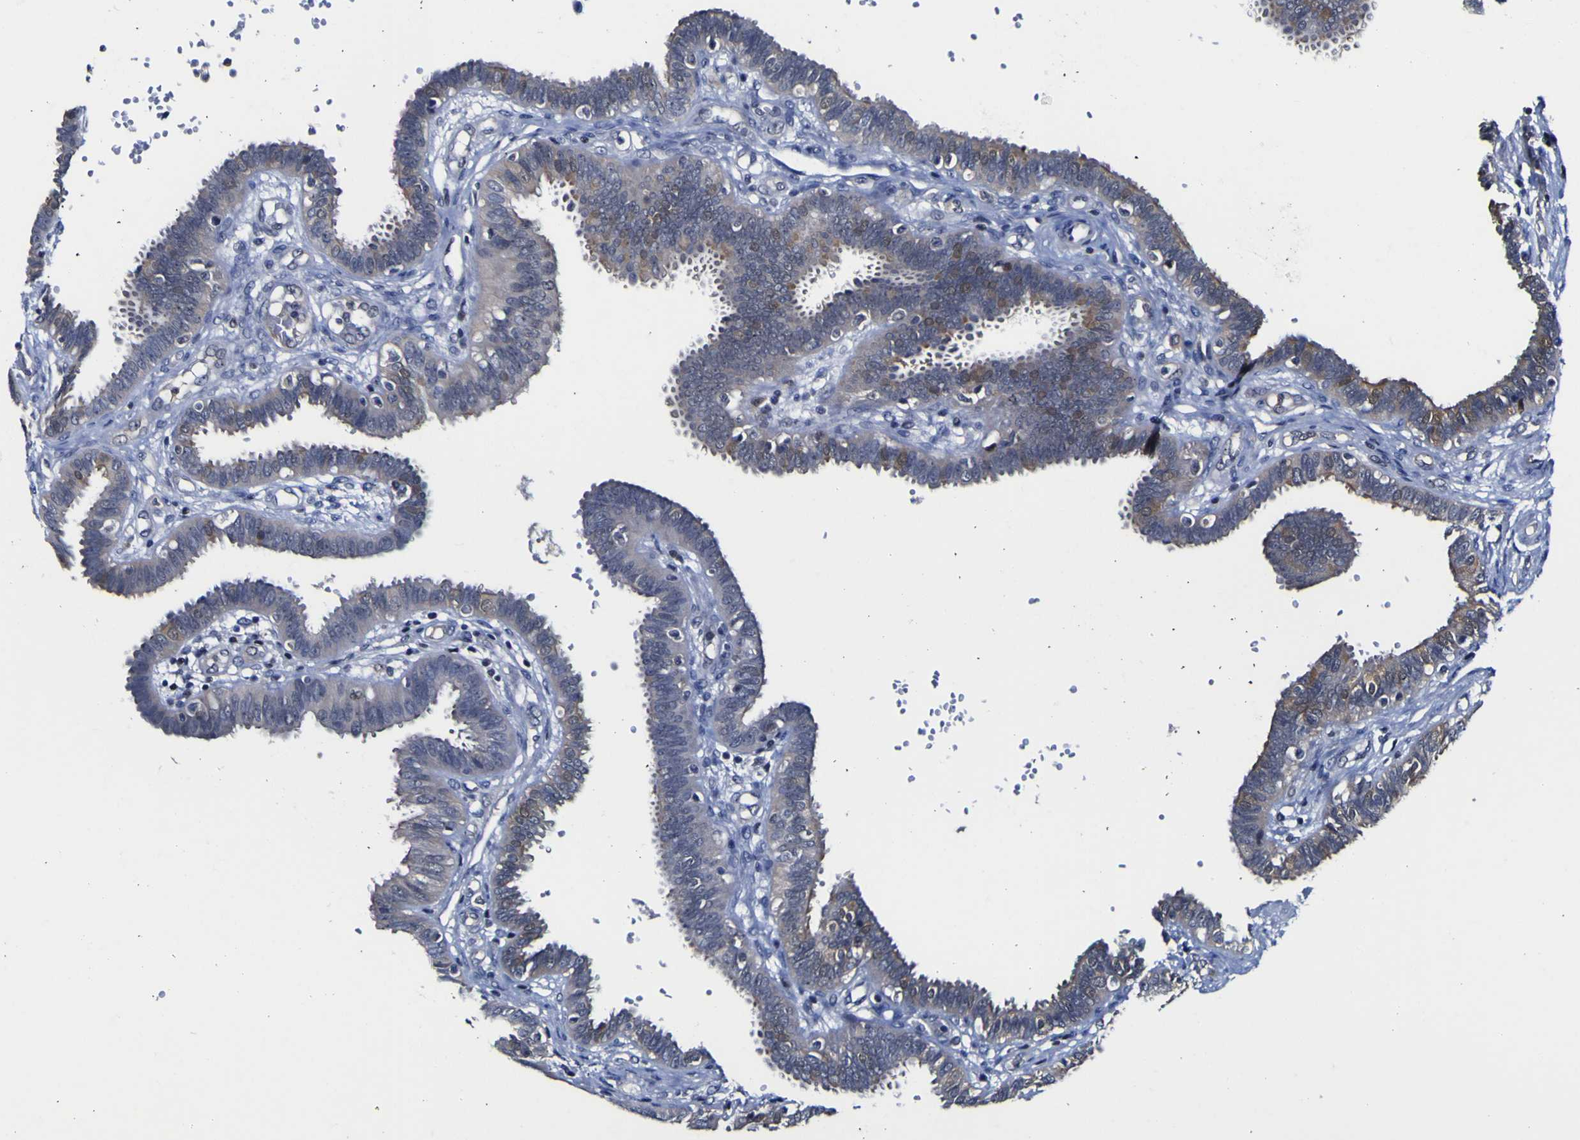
{"staining": {"intensity": "weak", "quantity": ">75%", "location": "cytoplasmic/membranous,nuclear"}, "tissue": "fallopian tube", "cell_type": "Glandular cells", "image_type": "normal", "snomed": [{"axis": "morphology", "description": "Normal tissue, NOS"}, {"axis": "topography", "description": "Fallopian tube"}], "caption": "Immunohistochemistry micrograph of benign fallopian tube: human fallopian tube stained using IHC displays low levels of weak protein expression localized specifically in the cytoplasmic/membranous,nuclear of glandular cells, appearing as a cytoplasmic/membranous,nuclear brown color.", "gene": "CASP6", "patient": {"sex": "female", "age": 32}}